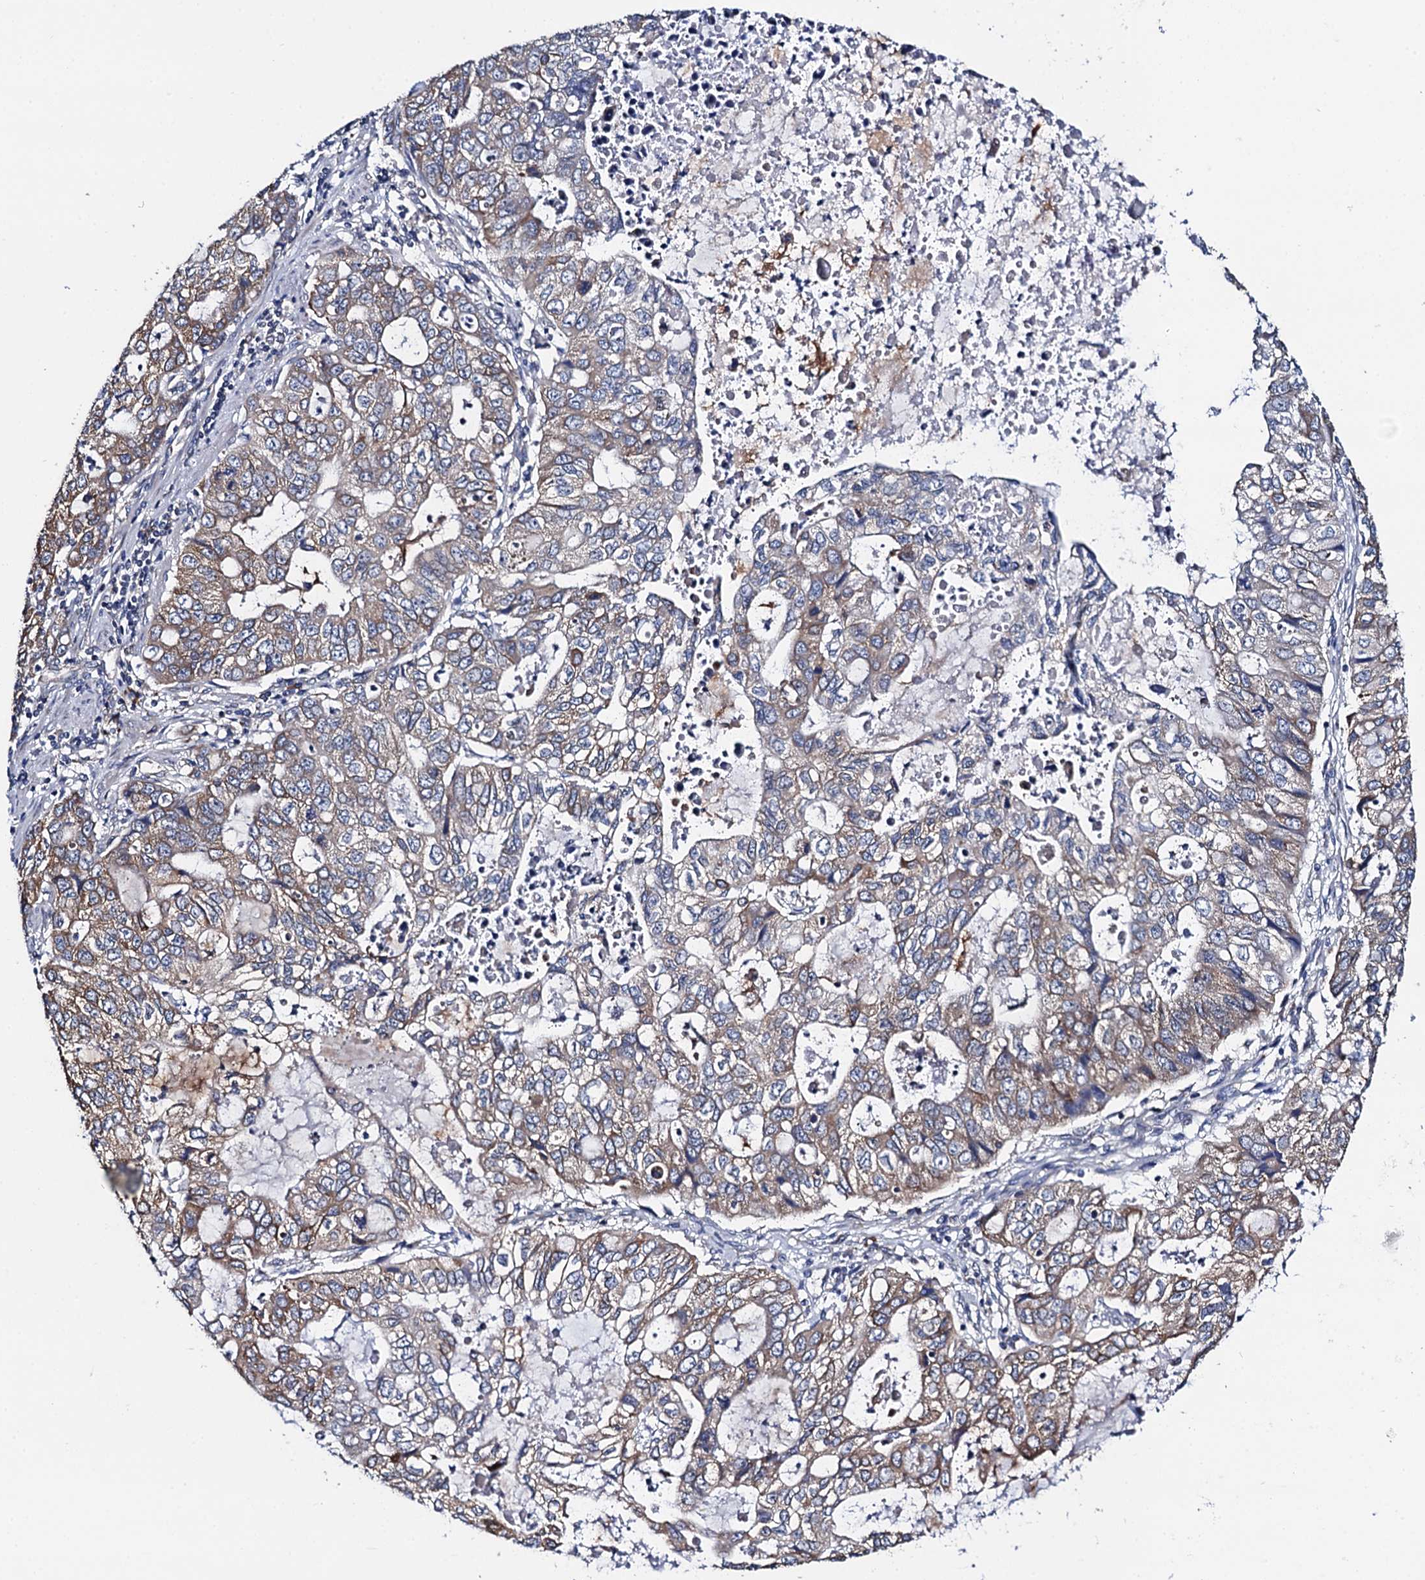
{"staining": {"intensity": "weak", "quantity": ">75%", "location": "cytoplasmic/membranous"}, "tissue": "stomach cancer", "cell_type": "Tumor cells", "image_type": "cancer", "snomed": [{"axis": "morphology", "description": "Adenocarcinoma, NOS"}, {"axis": "topography", "description": "Stomach, upper"}], "caption": "This micrograph exhibits stomach cancer (adenocarcinoma) stained with immunohistochemistry to label a protein in brown. The cytoplasmic/membranous of tumor cells show weak positivity for the protein. Nuclei are counter-stained blue.", "gene": "PGLS", "patient": {"sex": "female", "age": 52}}